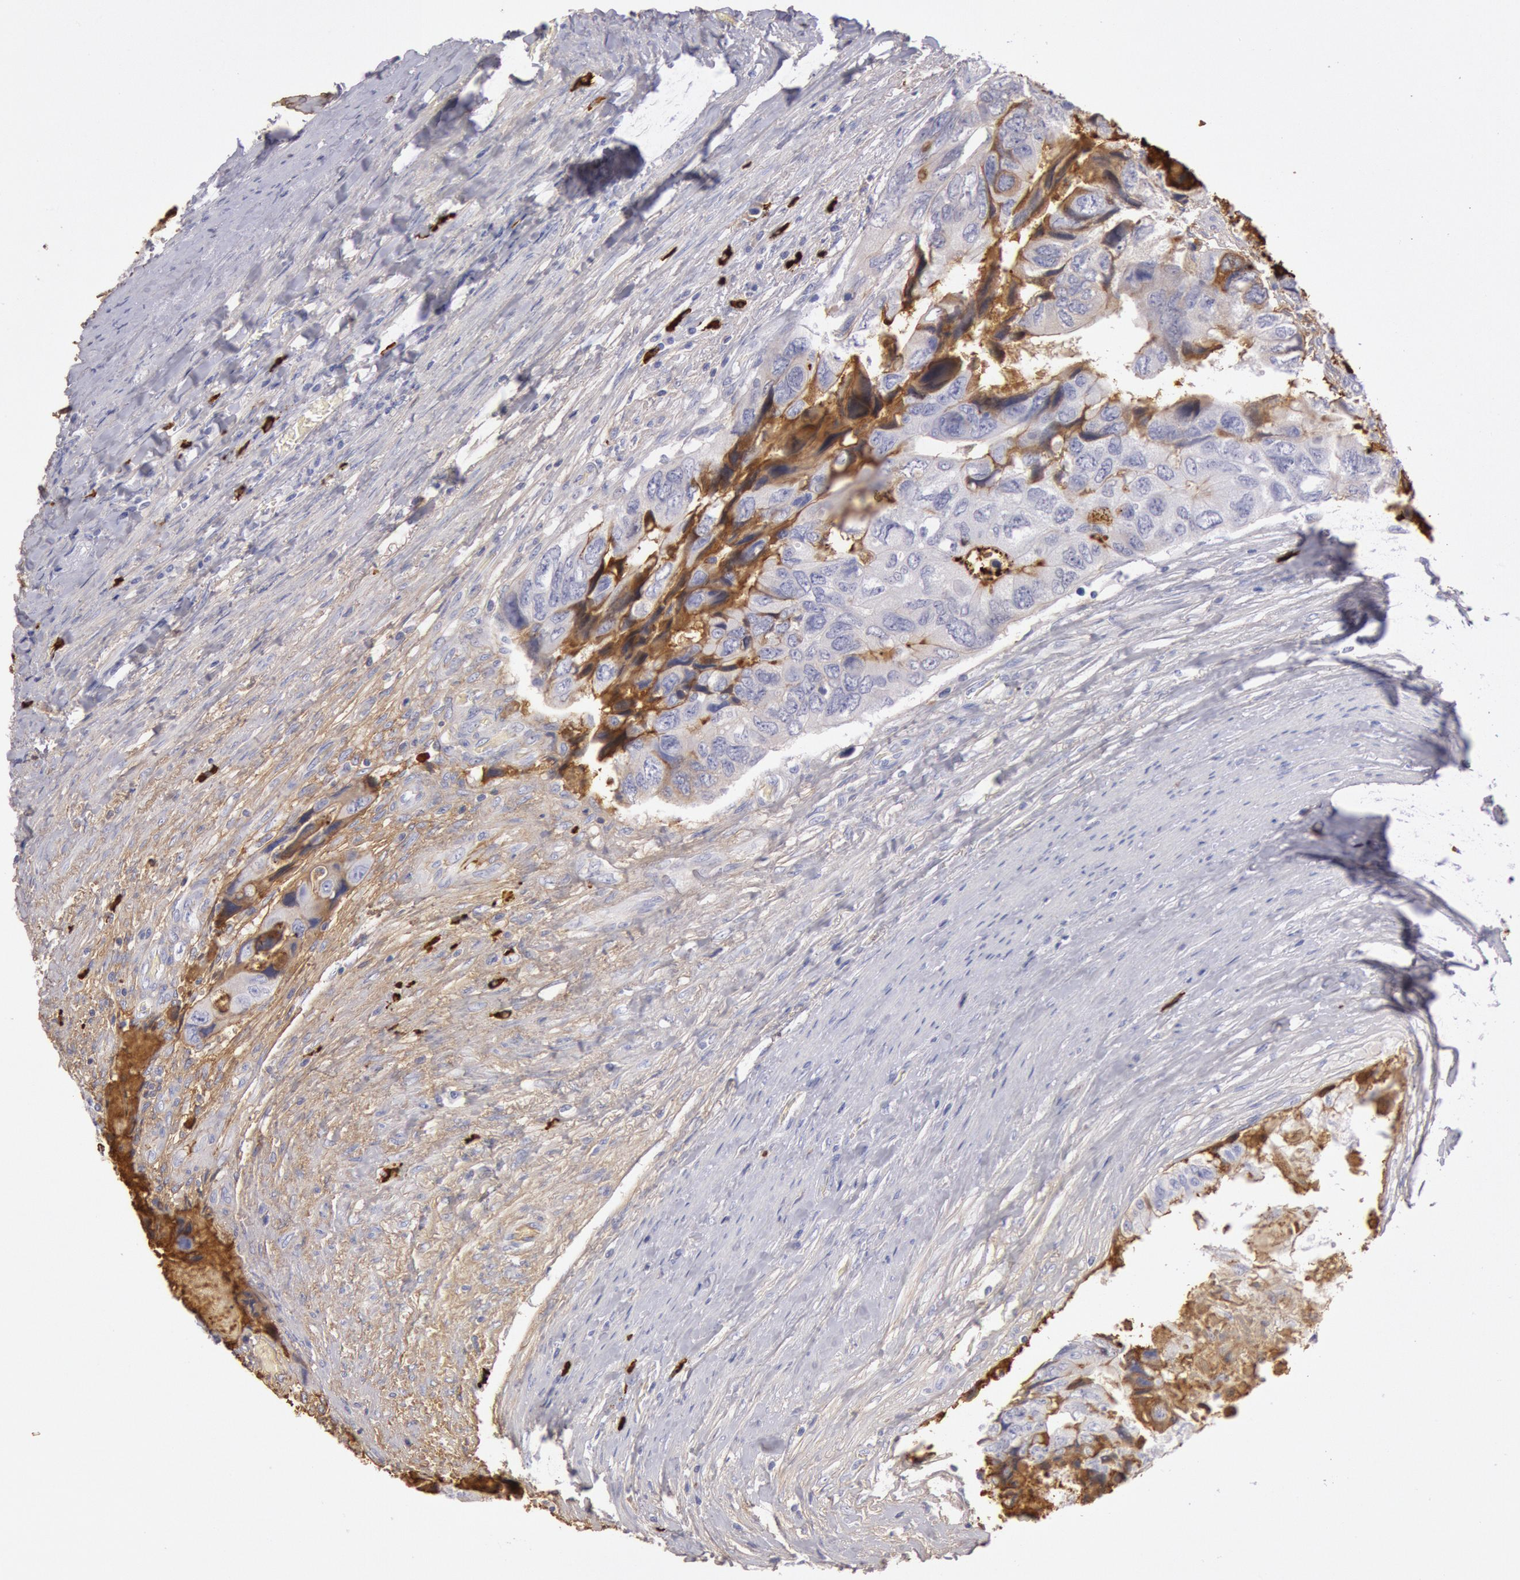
{"staining": {"intensity": "negative", "quantity": "none", "location": "none"}, "tissue": "colorectal cancer", "cell_type": "Tumor cells", "image_type": "cancer", "snomed": [{"axis": "morphology", "description": "Adenocarcinoma, NOS"}, {"axis": "topography", "description": "Rectum"}], "caption": "High magnification brightfield microscopy of colorectal cancer stained with DAB (3,3'-diaminobenzidine) (brown) and counterstained with hematoxylin (blue): tumor cells show no significant positivity. (DAB (3,3'-diaminobenzidine) IHC with hematoxylin counter stain).", "gene": "IGHA1", "patient": {"sex": "female", "age": 82}}